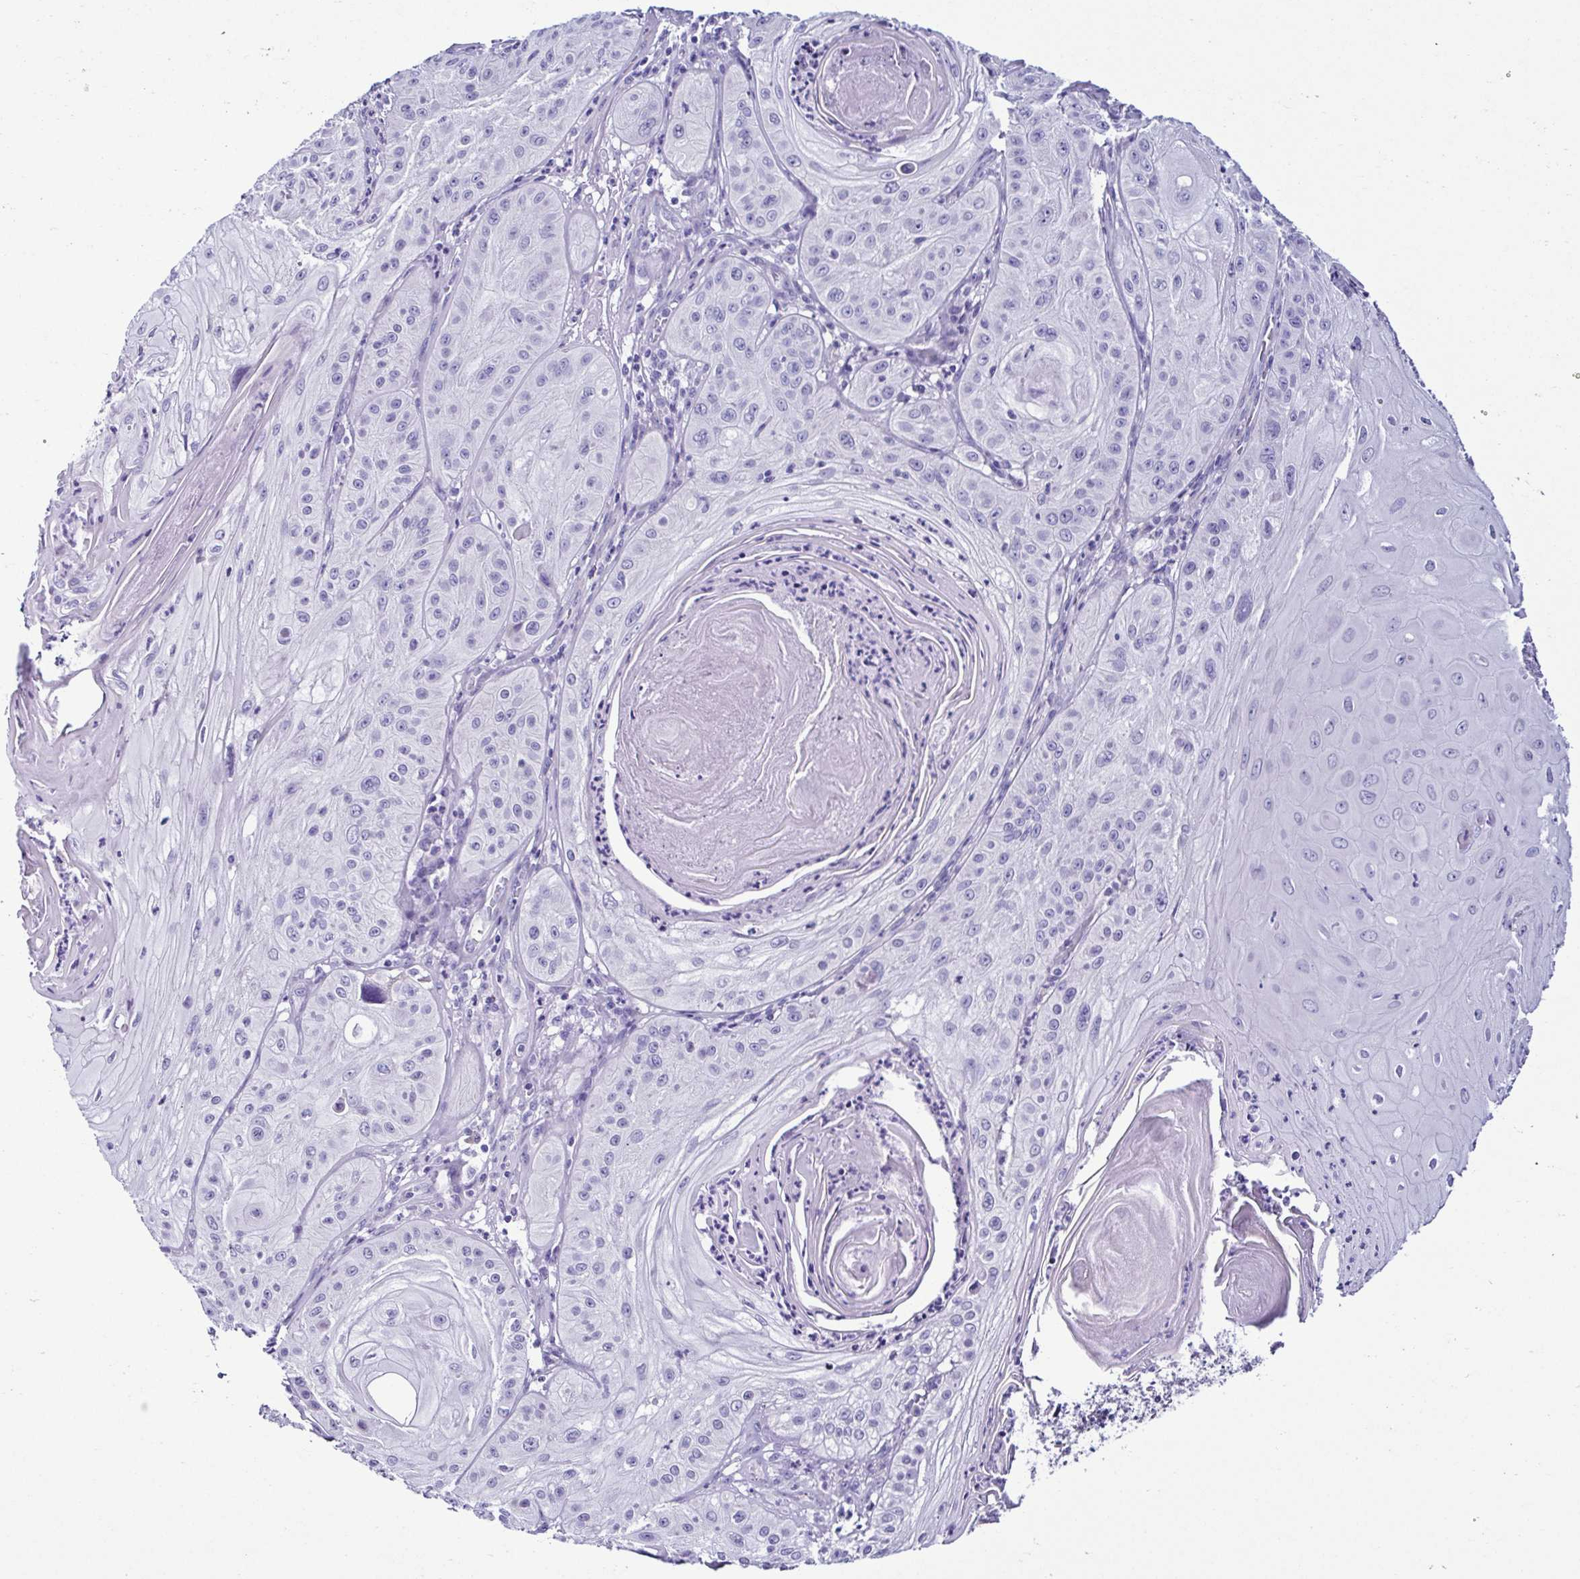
{"staining": {"intensity": "negative", "quantity": "none", "location": "none"}, "tissue": "skin cancer", "cell_type": "Tumor cells", "image_type": "cancer", "snomed": [{"axis": "morphology", "description": "Squamous cell carcinoma, NOS"}, {"axis": "topography", "description": "Skin"}], "caption": "Immunohistochemical staining of skin cancer displays no significant expression in tumor cells.", "gene": "SRL", "patient": {"sex": "male", "age": 85}}